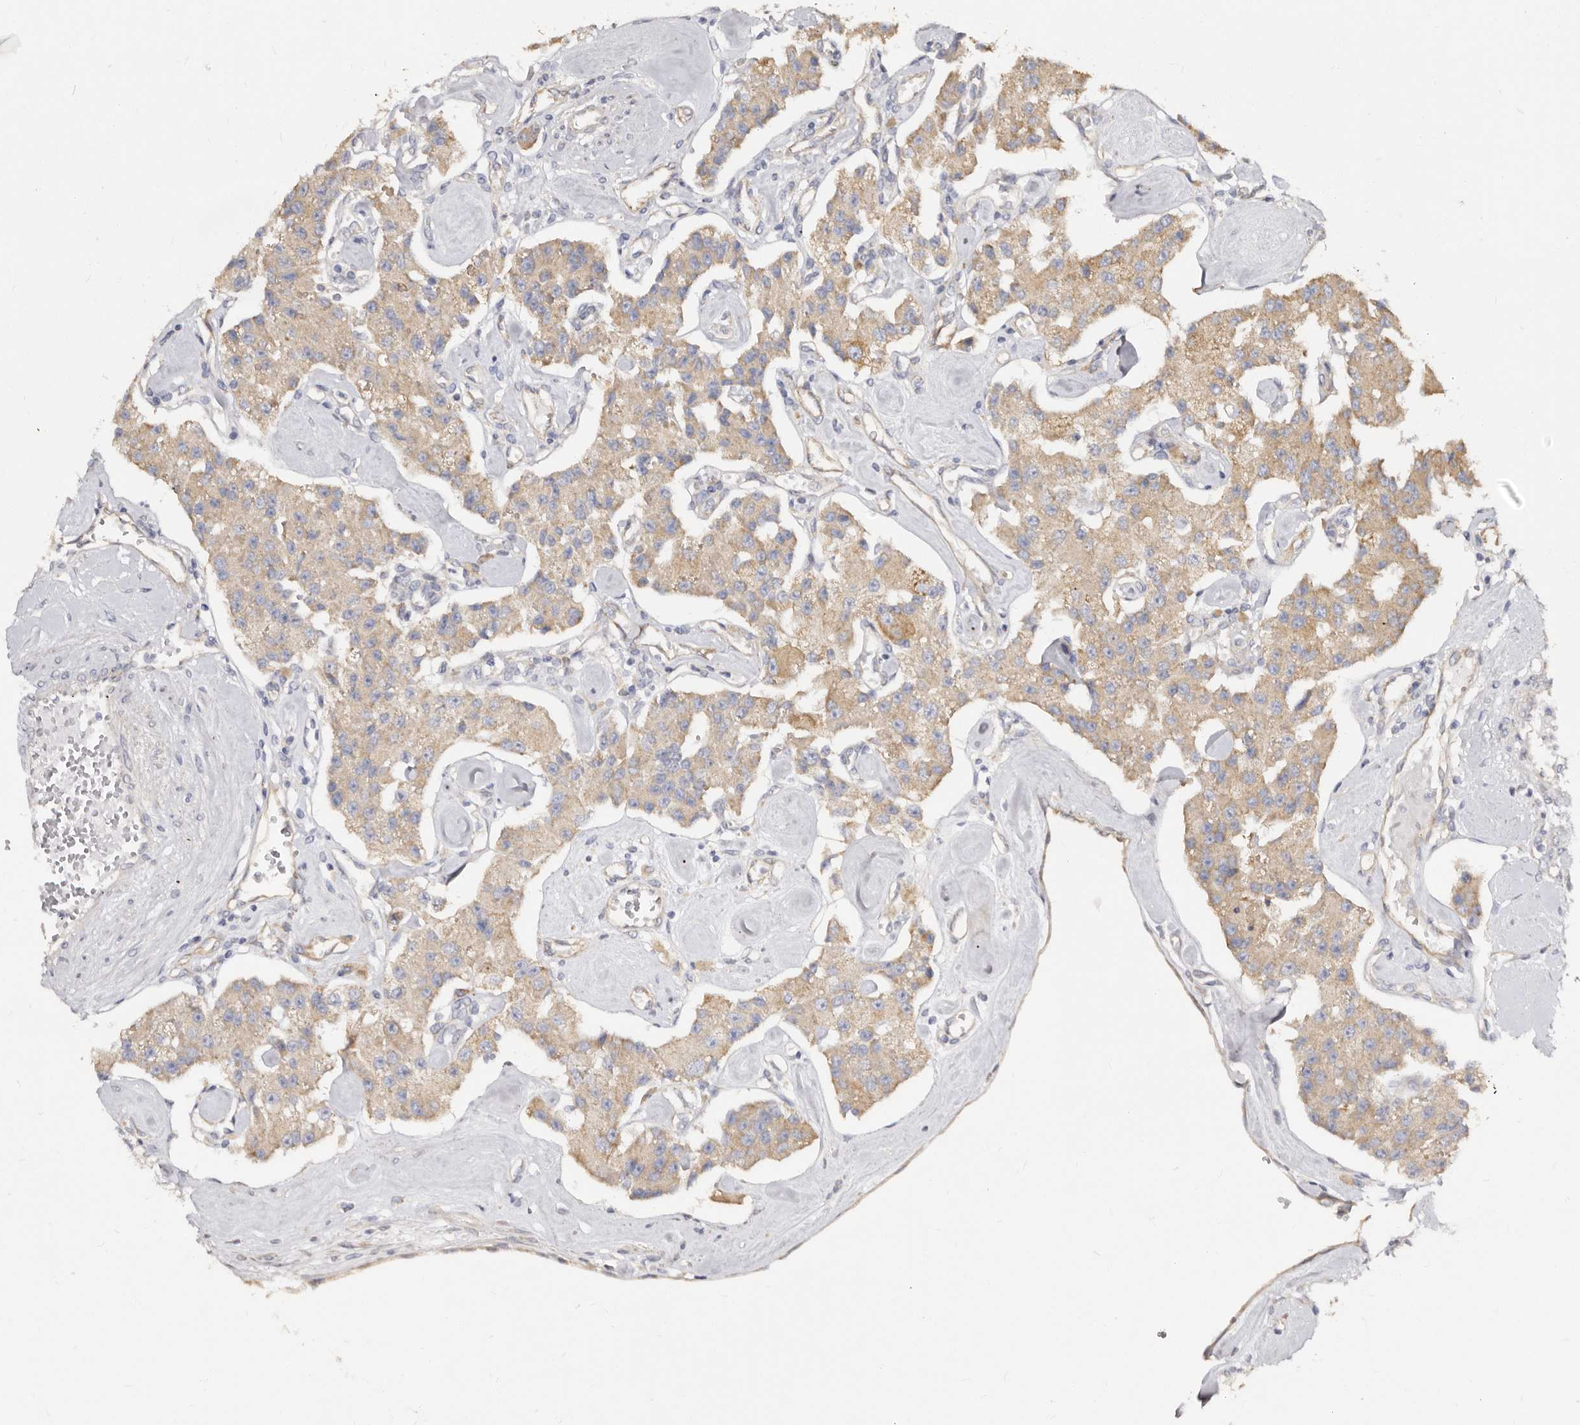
{"staining": {"intensity": "weak", "quantity": ">75%", "location": "cytoplasmic/membranous"}, "tissue": "carcinoid", "cell_type": "Tumor cells", "image_type": "cancer", "snomed": [{"axis": "morphology", "description": "Carcinoid, malignant, NOS"}, {"axis": "topography", "description": "Pancreas"}], "caption": "Weak cytoplasmic/membranous staining is identified in about >75% of tumor cells in carcinoid.", "gene": "BAIAP2L1", "patient": {"sex": "male", "age": 41}}